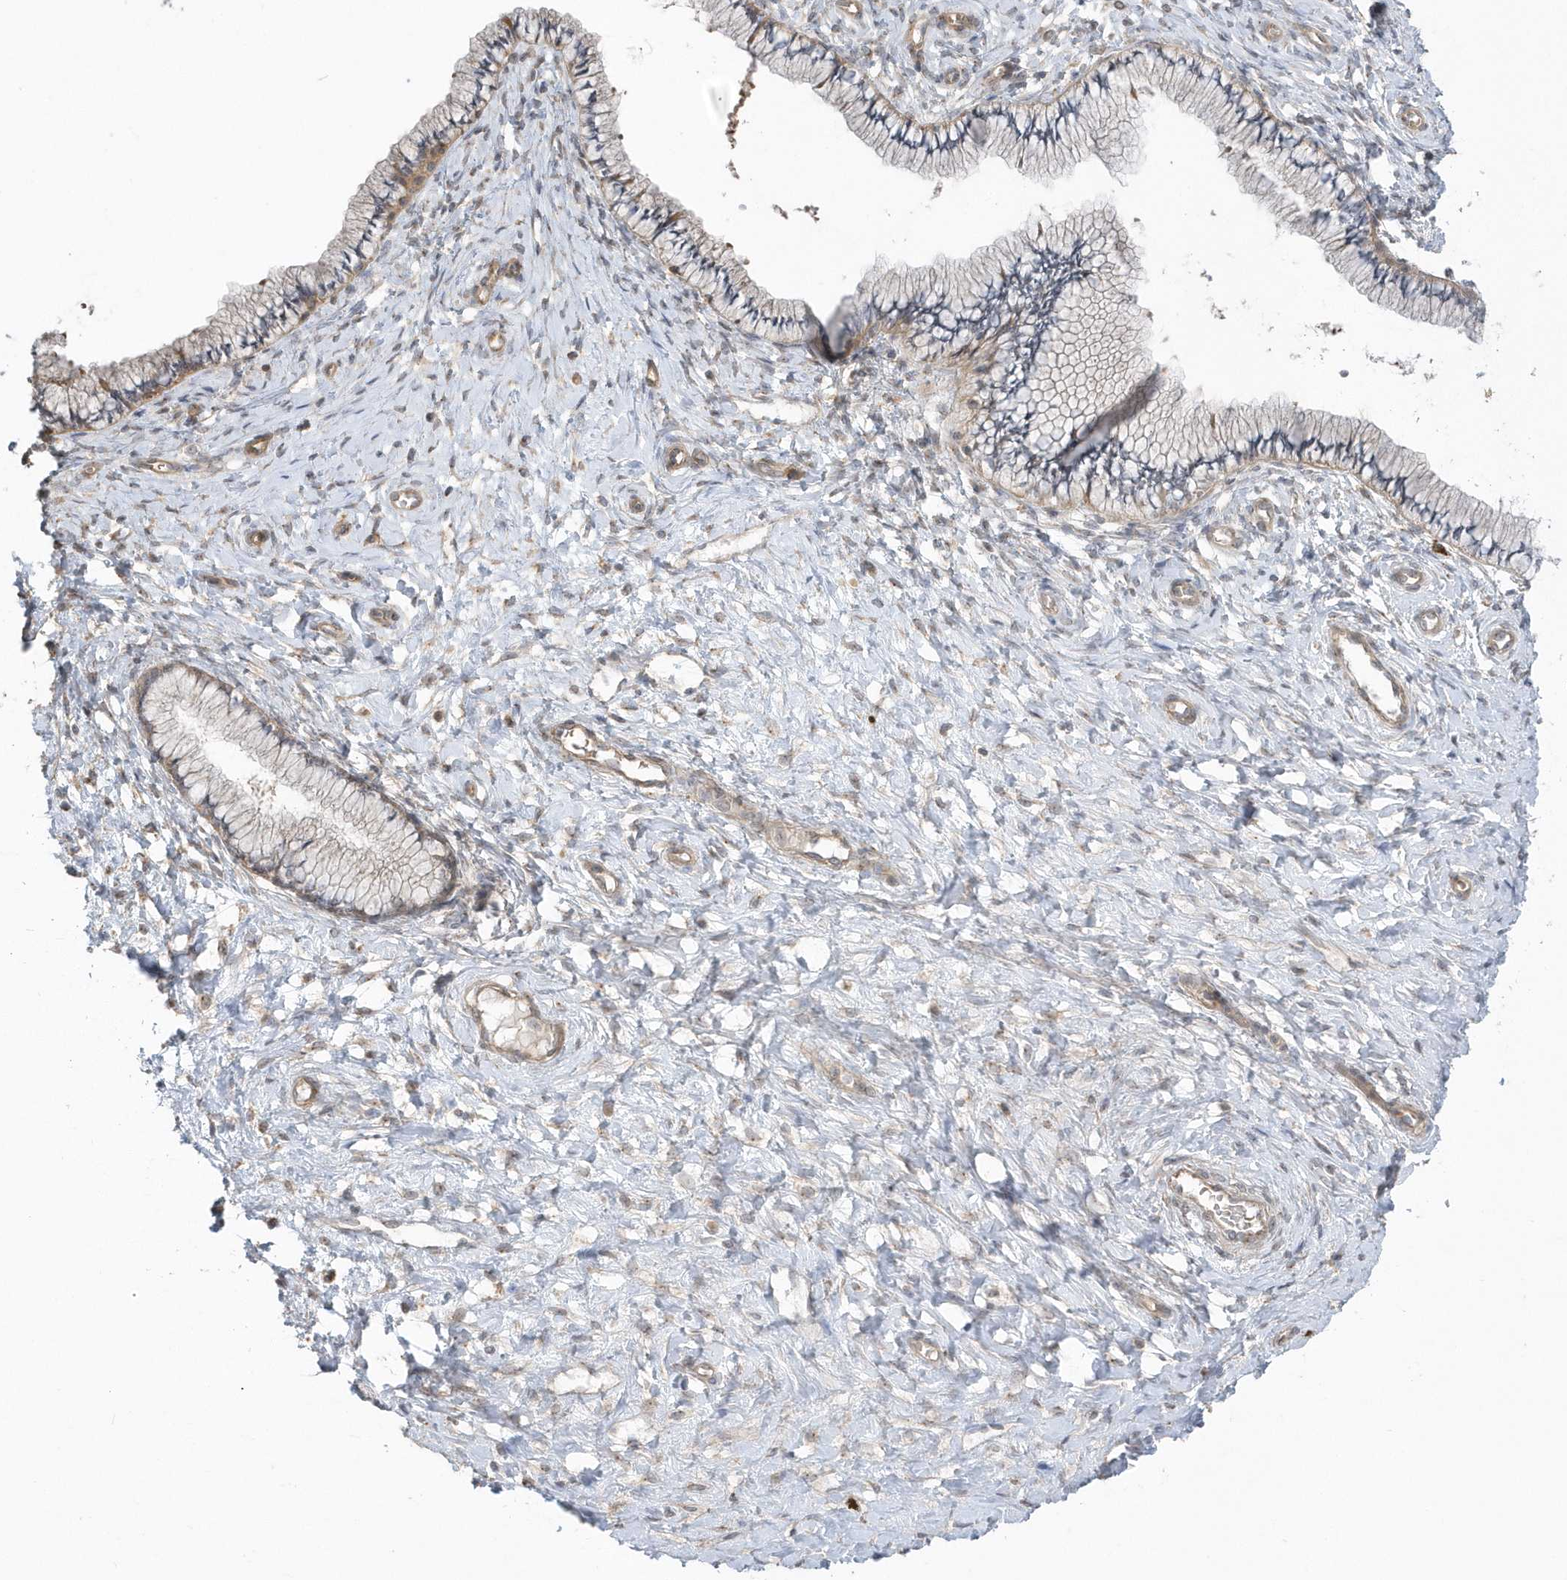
{"staining": {"intensity": "weak", "quantity": ">75%", "location": "cytoplasmic/membranous"}, "tissue": "cervix", "cell_type": "Glandular cells", "image_type": "normal", "snomed": [{"axis": "morphology", "description": "Normal tissue, NOS"}, {"axis": "topography", "description": "Cervix"}], "caption": "Approximately >75% of glandular cells in benign cervix demonstrate weak cytoplasmic/membranous protein expression as visualized by brown immunohistochemical staining.", "gene": "ACTR1A", "patient": {"sex": "female", "age": 36}}